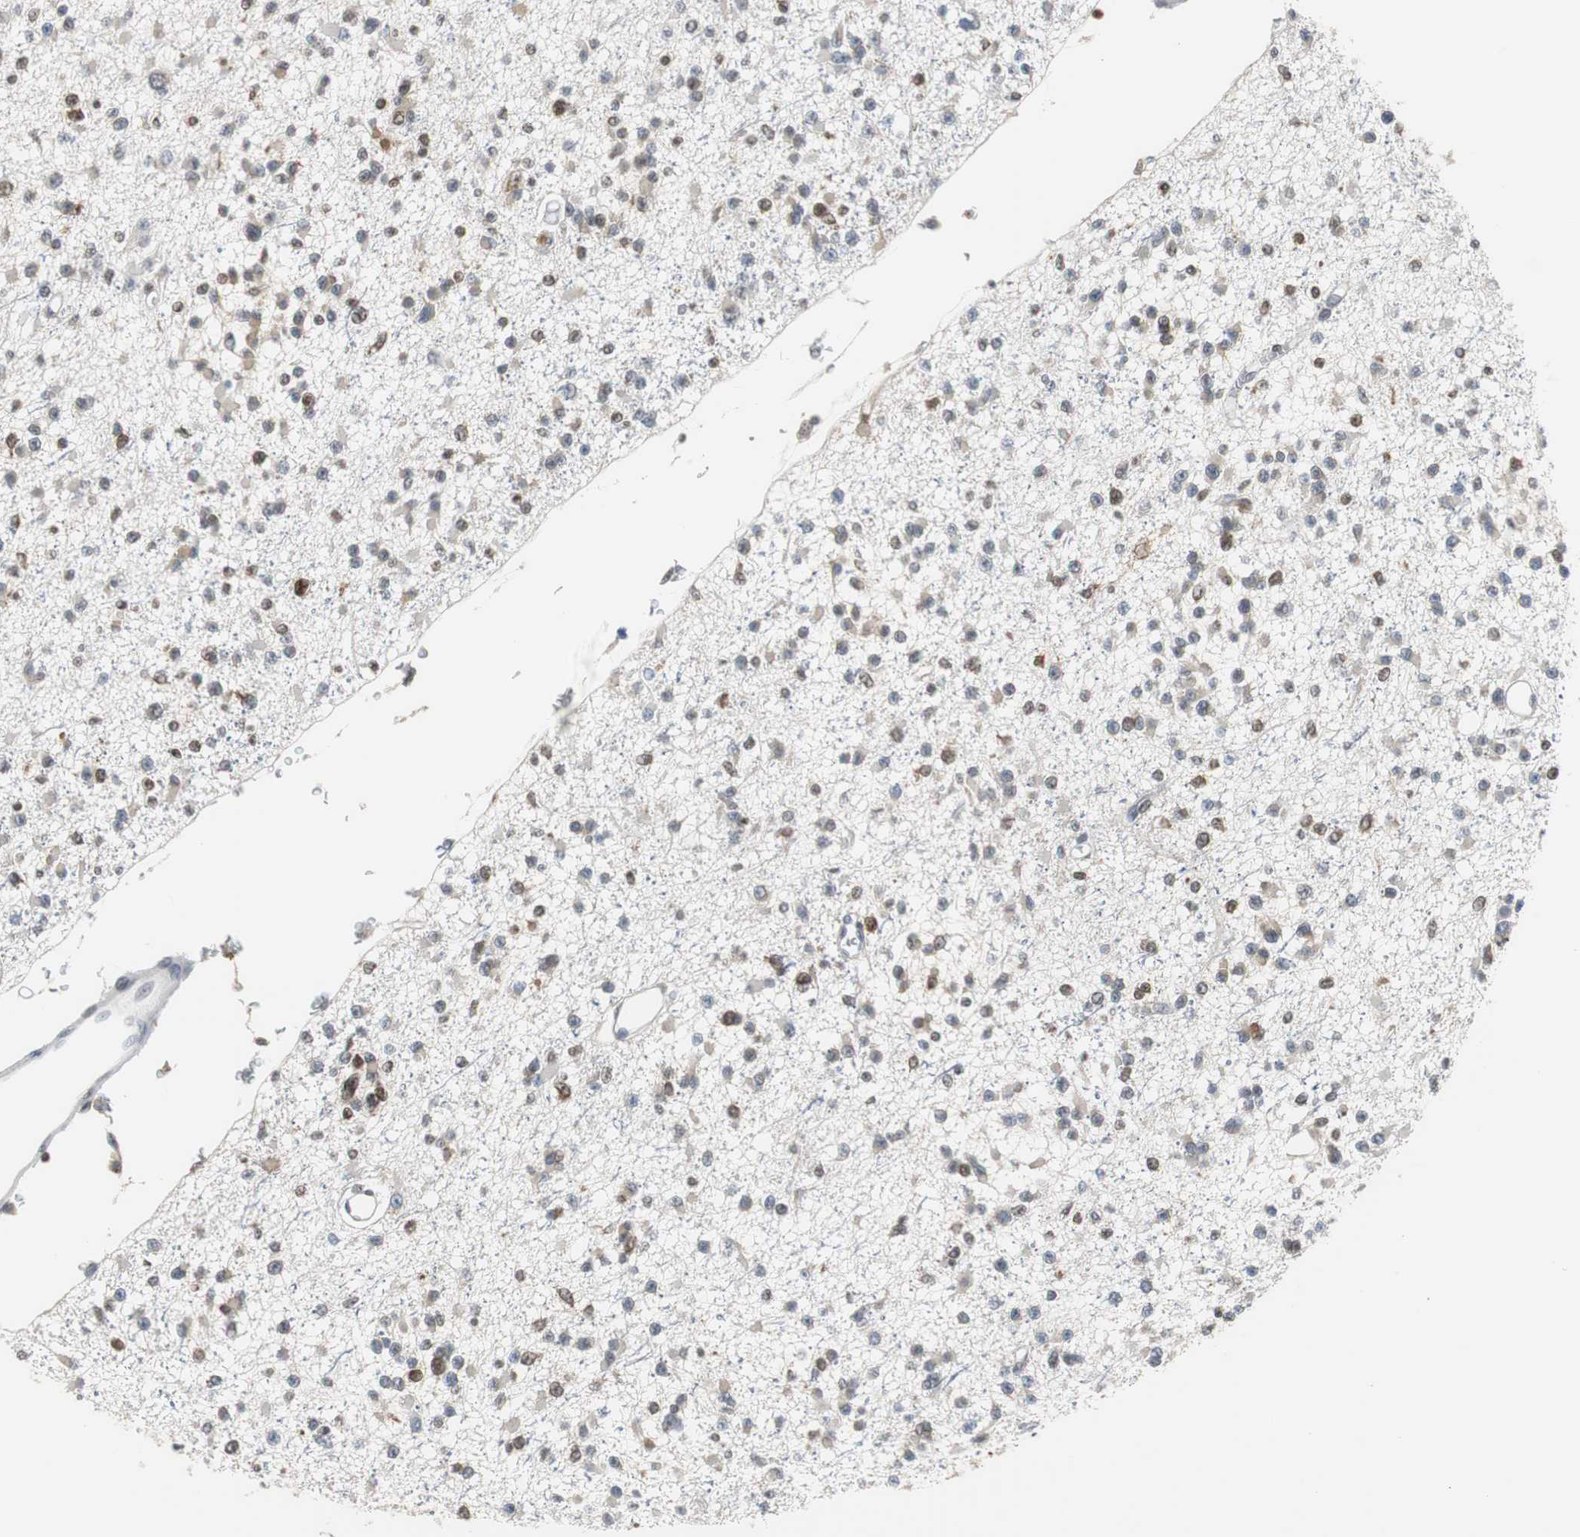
{"staining": {"intensity": "moderate", "quantity": "<25%", "location": "cytoplasmic/membranous,nuclear"}, "tissue": "glioma", "cell_type": "Tumor cells", "image_type": "cancer", "snomed": [{"axis": "morphology", "description": "Glioma, malignant, Low grade"}, {"axis": "topography", "description": "Brain"}], "caption": "Tumor cells exhibit low levels of moderate cytoplasmic/membranous and nuclear expression in approximately <25% of cells in glioma.", "gene": "SIRT1", "patient": {"sex": "female", "age": 22}}